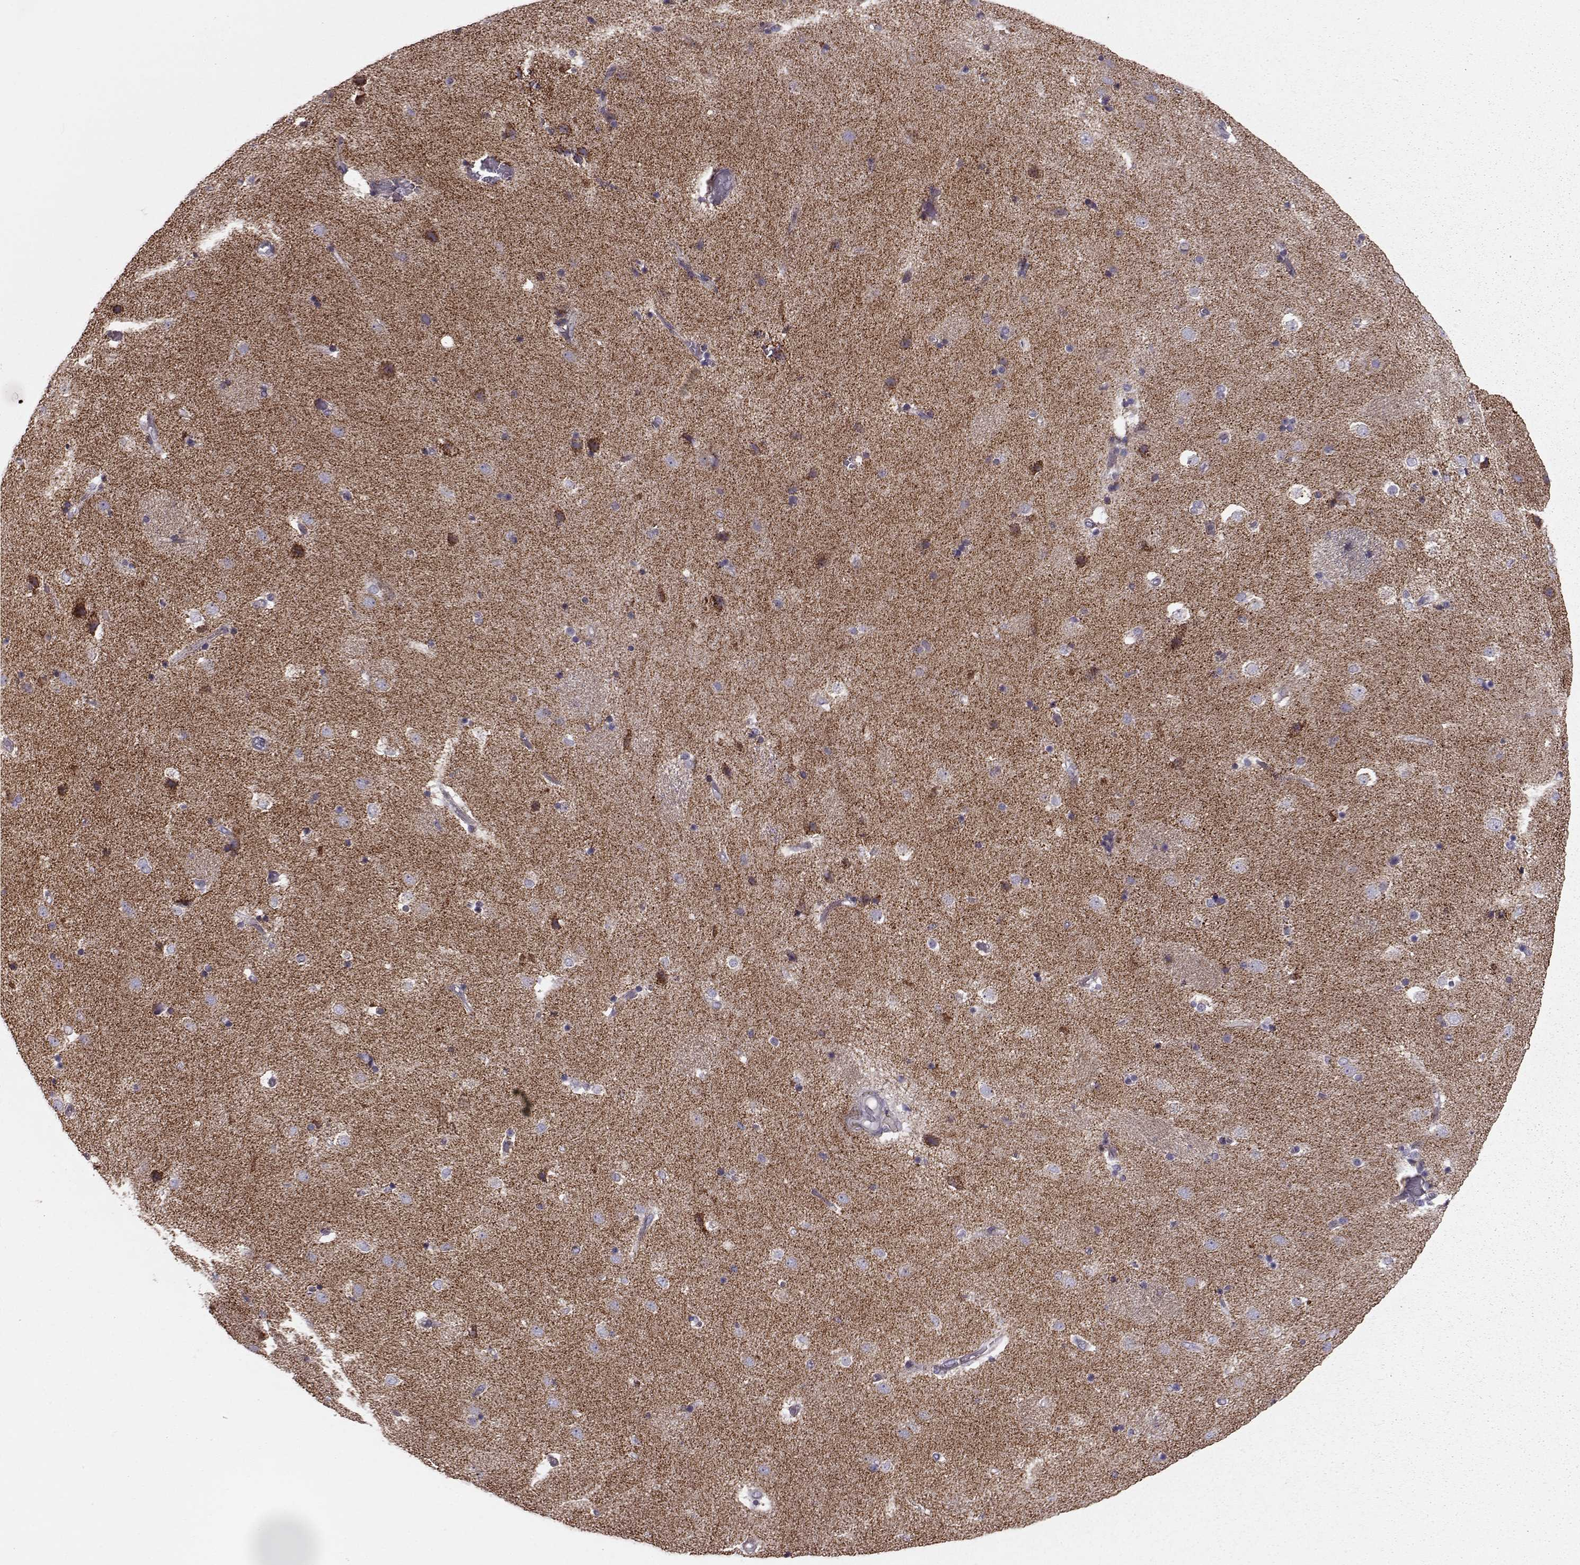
{"staining": {"intensity": "moderate", "quantity": "<25%", "location": "cytoplasmic/membranous"}, "tissue": "caudate", "cell_type": "Glial cells", "image_type": "normal", "snomed": [{"axis": "morphology", "description": "Normal tissue, NOS"}, {"axis": "topography", "description": "Lateral ventricle wall"}], "caption": "About <25% of glial cells in benign human caudate demonstrate moderate cytoplasmic/membranous protein staining as visualized by brown immunohistochemical staining.", "gene": "ATP5MF", "patient": {"sex": "female", "age": 71}}